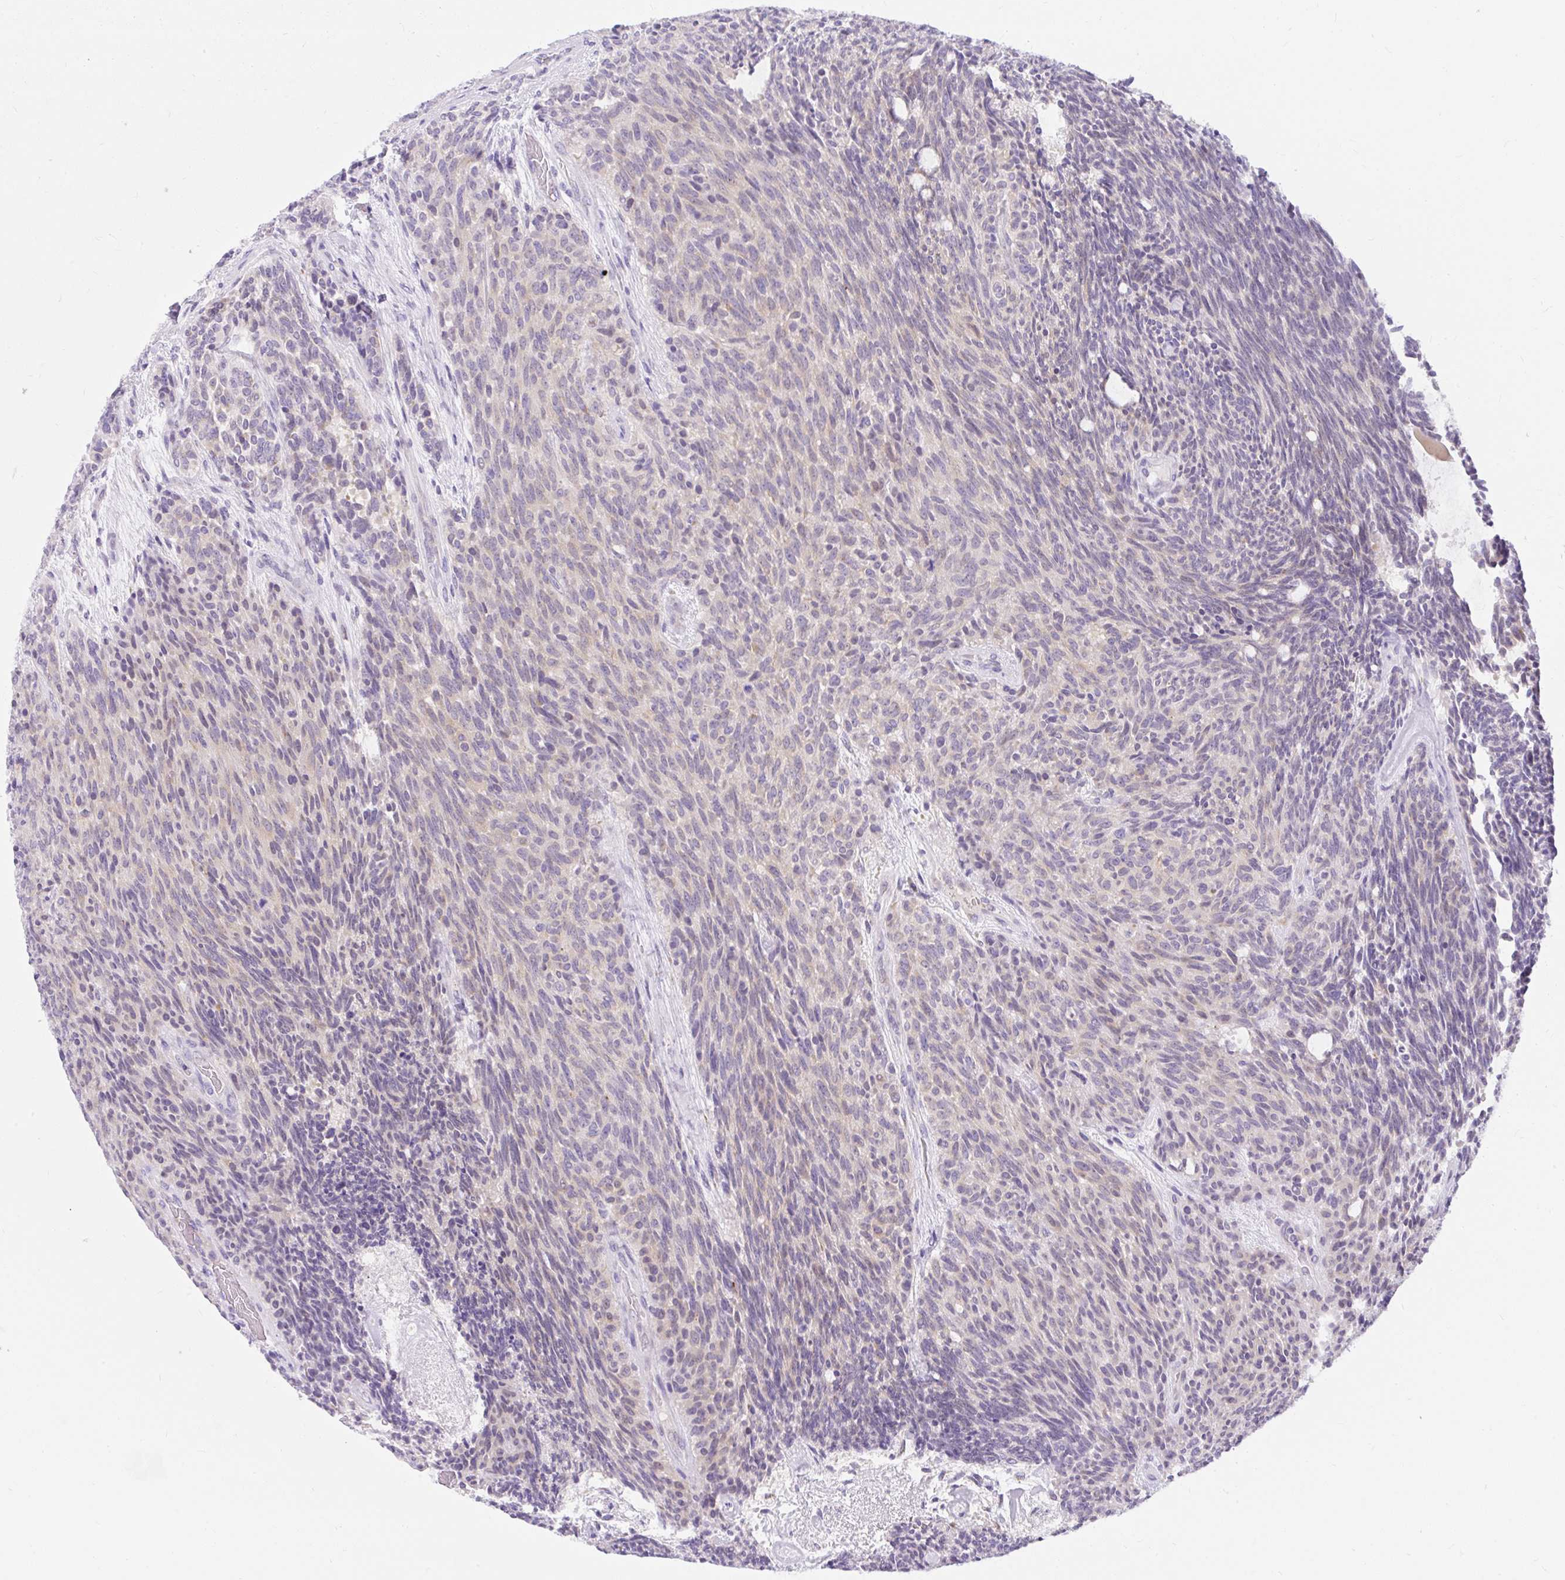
{"staining": {"intensity": "weak", "quantity": "<25%", "location": "cytoplasmic/membranous"}, "tissue": "carcinoid", "cell_type": "Tumor cells", "image_type": "cancer", "snomed": [{"axis": "morphology", "description": "Carcinoid, malignant, NOS"}, {"axis": "topography", "description": "Pancreas"}], "caption": "This is a micrograph of immunohistochemistry staining of carcinoid (malignant), which shows no staining in tumor cells.", "gene": "GOLGA8A", "patient": {"sex": "female", "age": 54}}